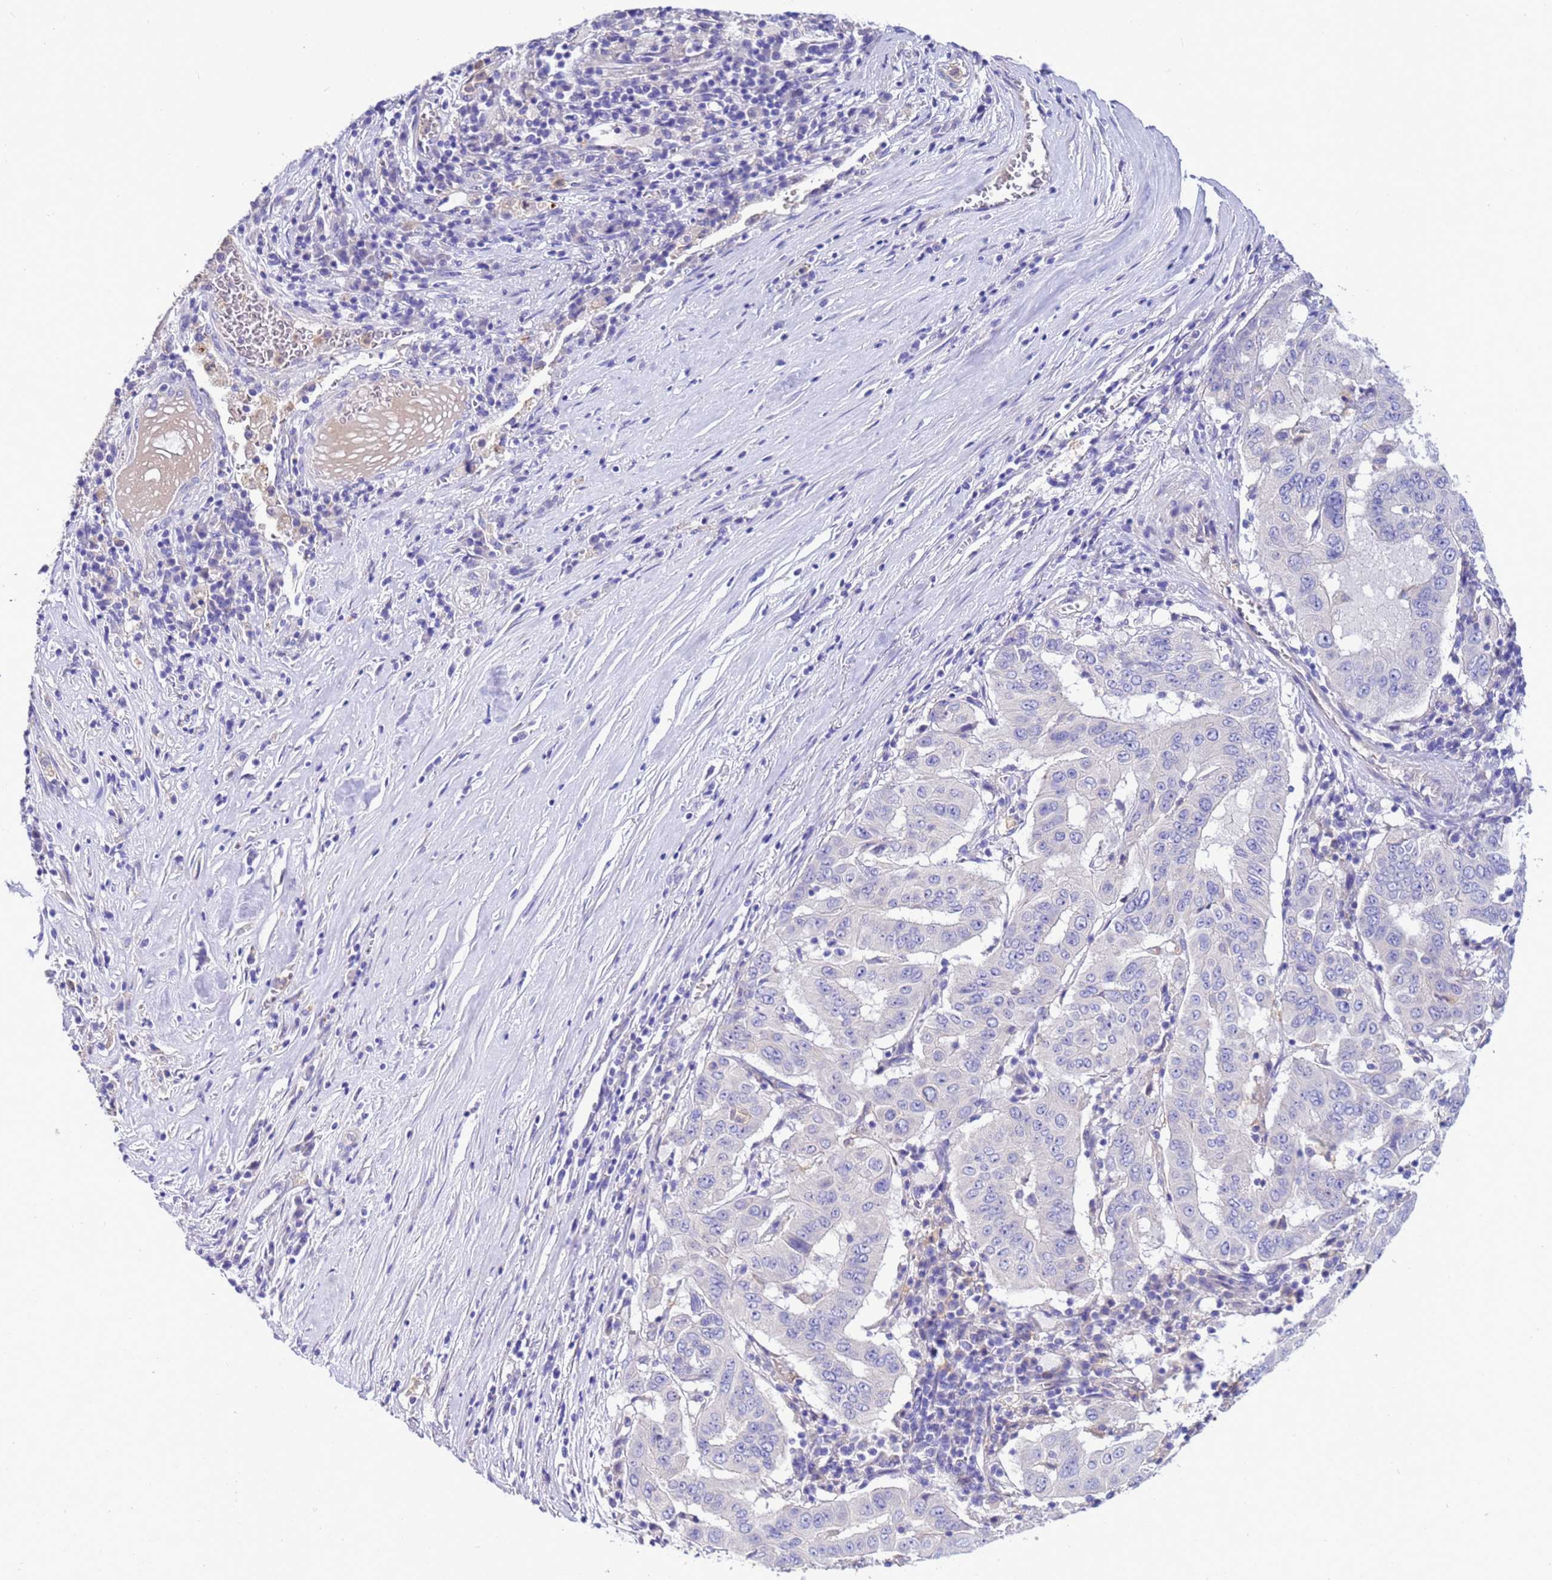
{"staining": {"intensity": "negative", "quantity": "none", "location": "none"}, "tissue": "pancreatic cancer", "cell_type": "Tumor cells", "image_type": "cancer", "snomed": [{"axis": "morphology", "description": "Adenocarcinoma, NOS"}, {"axis": "topography", "description": "Pancreas"}], "caption": "This micrograph is of pancreatic adenocarcinoma stained with immunohistochemistry (IHC) to label a protein in brown with the nuclei are counter-stained blue. There is no positivity in tumor cells.", "gene": "KICS2", "patient": {"sex": "male", "age": 63}}